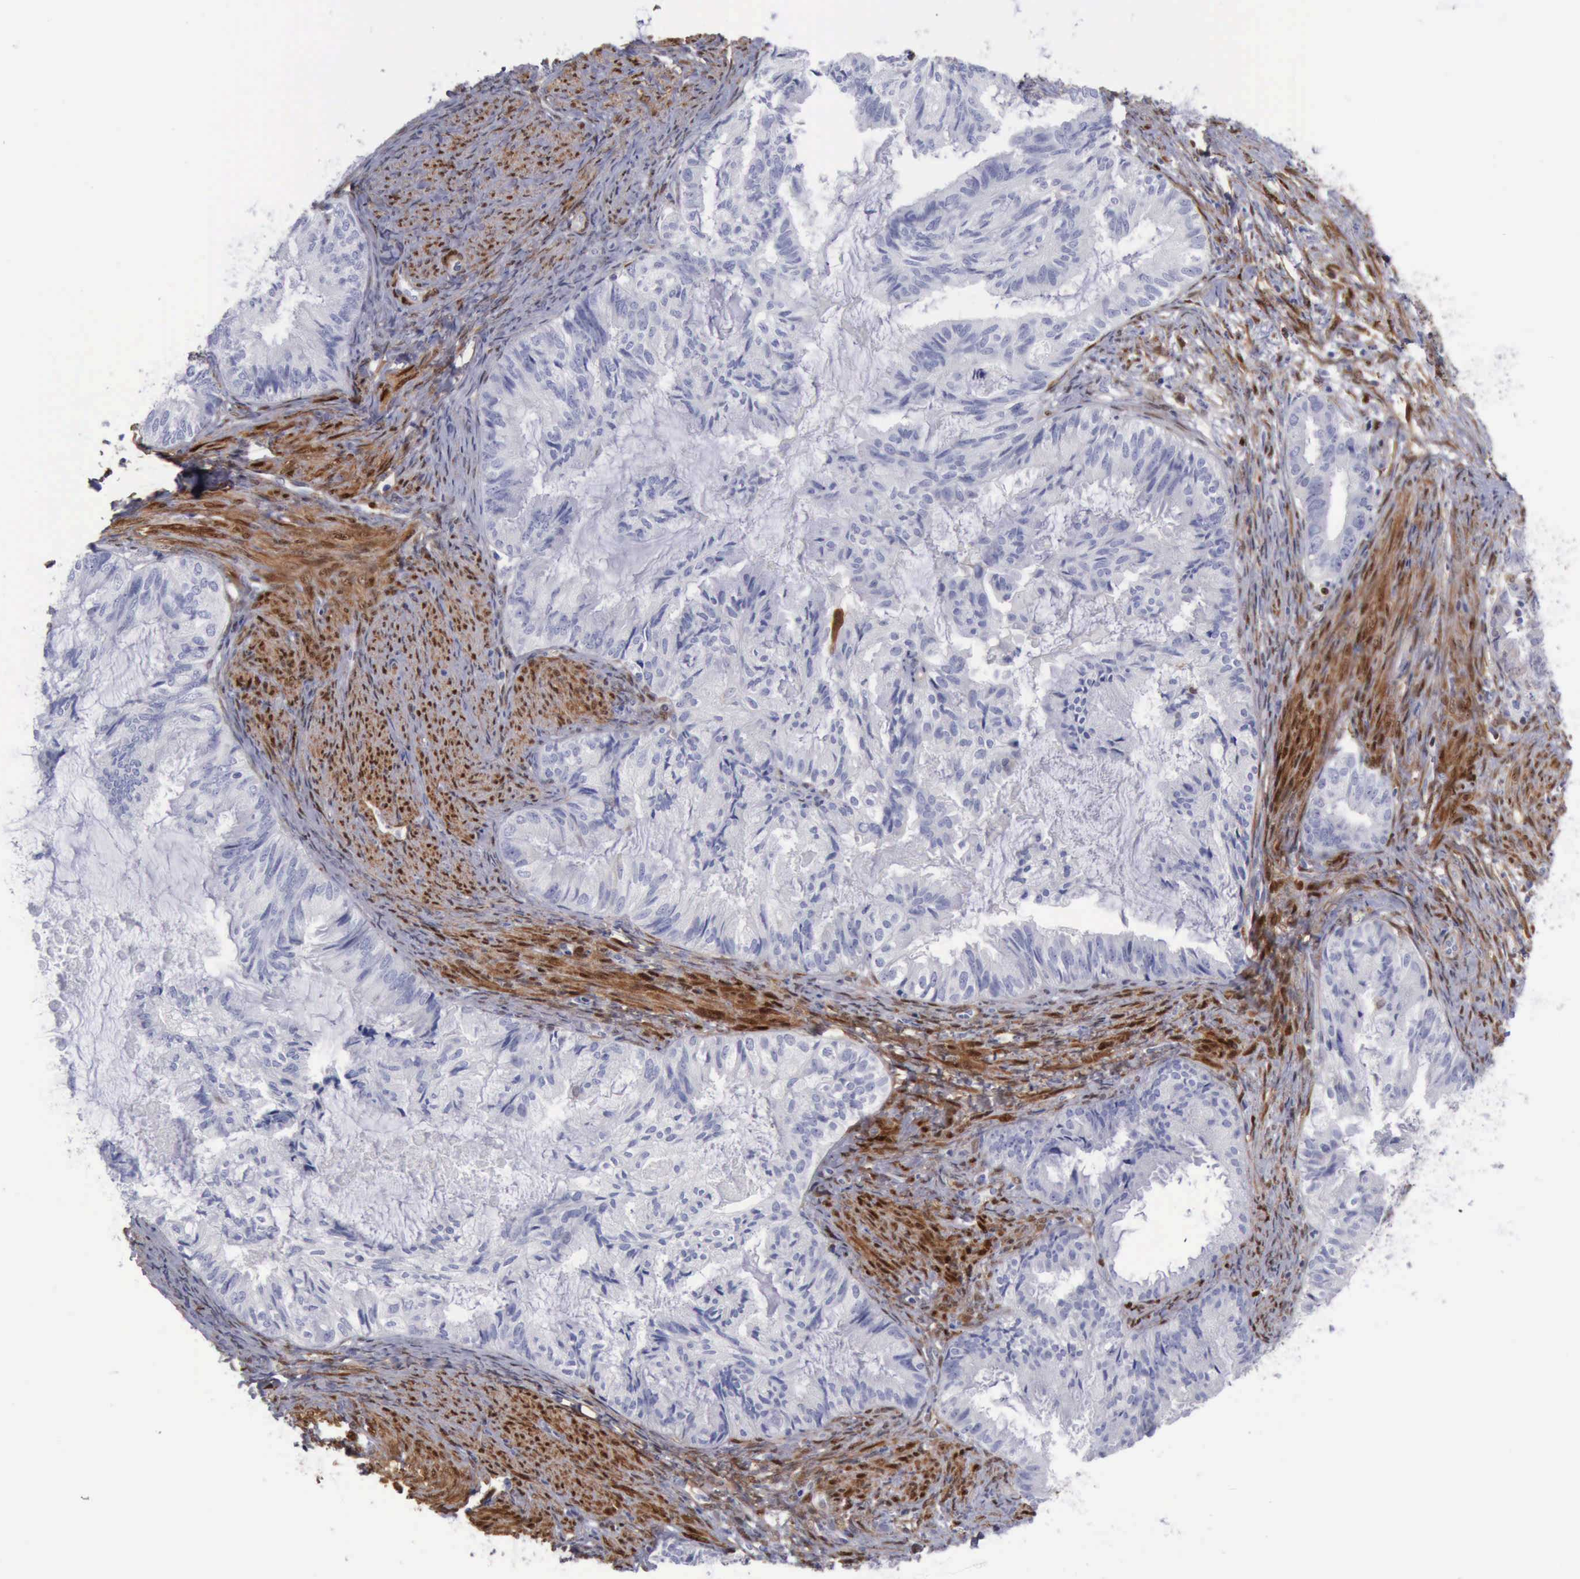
{"staining": {"intensity": "negative", "quantity": "none", "location": "none"}, "tissue": "endometrial cancer", "cell_type": "Tumor cells", "image_type": "cancer", "snomed": [{"axis": "morphology", "description": "Adenocarcinoma, NOS"}, {"axis": "topography", "description": "Endometrium"}], "caption": "Adenocarcinoma (endometrial) was stained to show a protein in brown. There is no significant staining in tumor cells. (IHC, brightfield microscopy, high magnification).", "gene": "FHL1", "patient": {"sex": "female", "age": 86}}